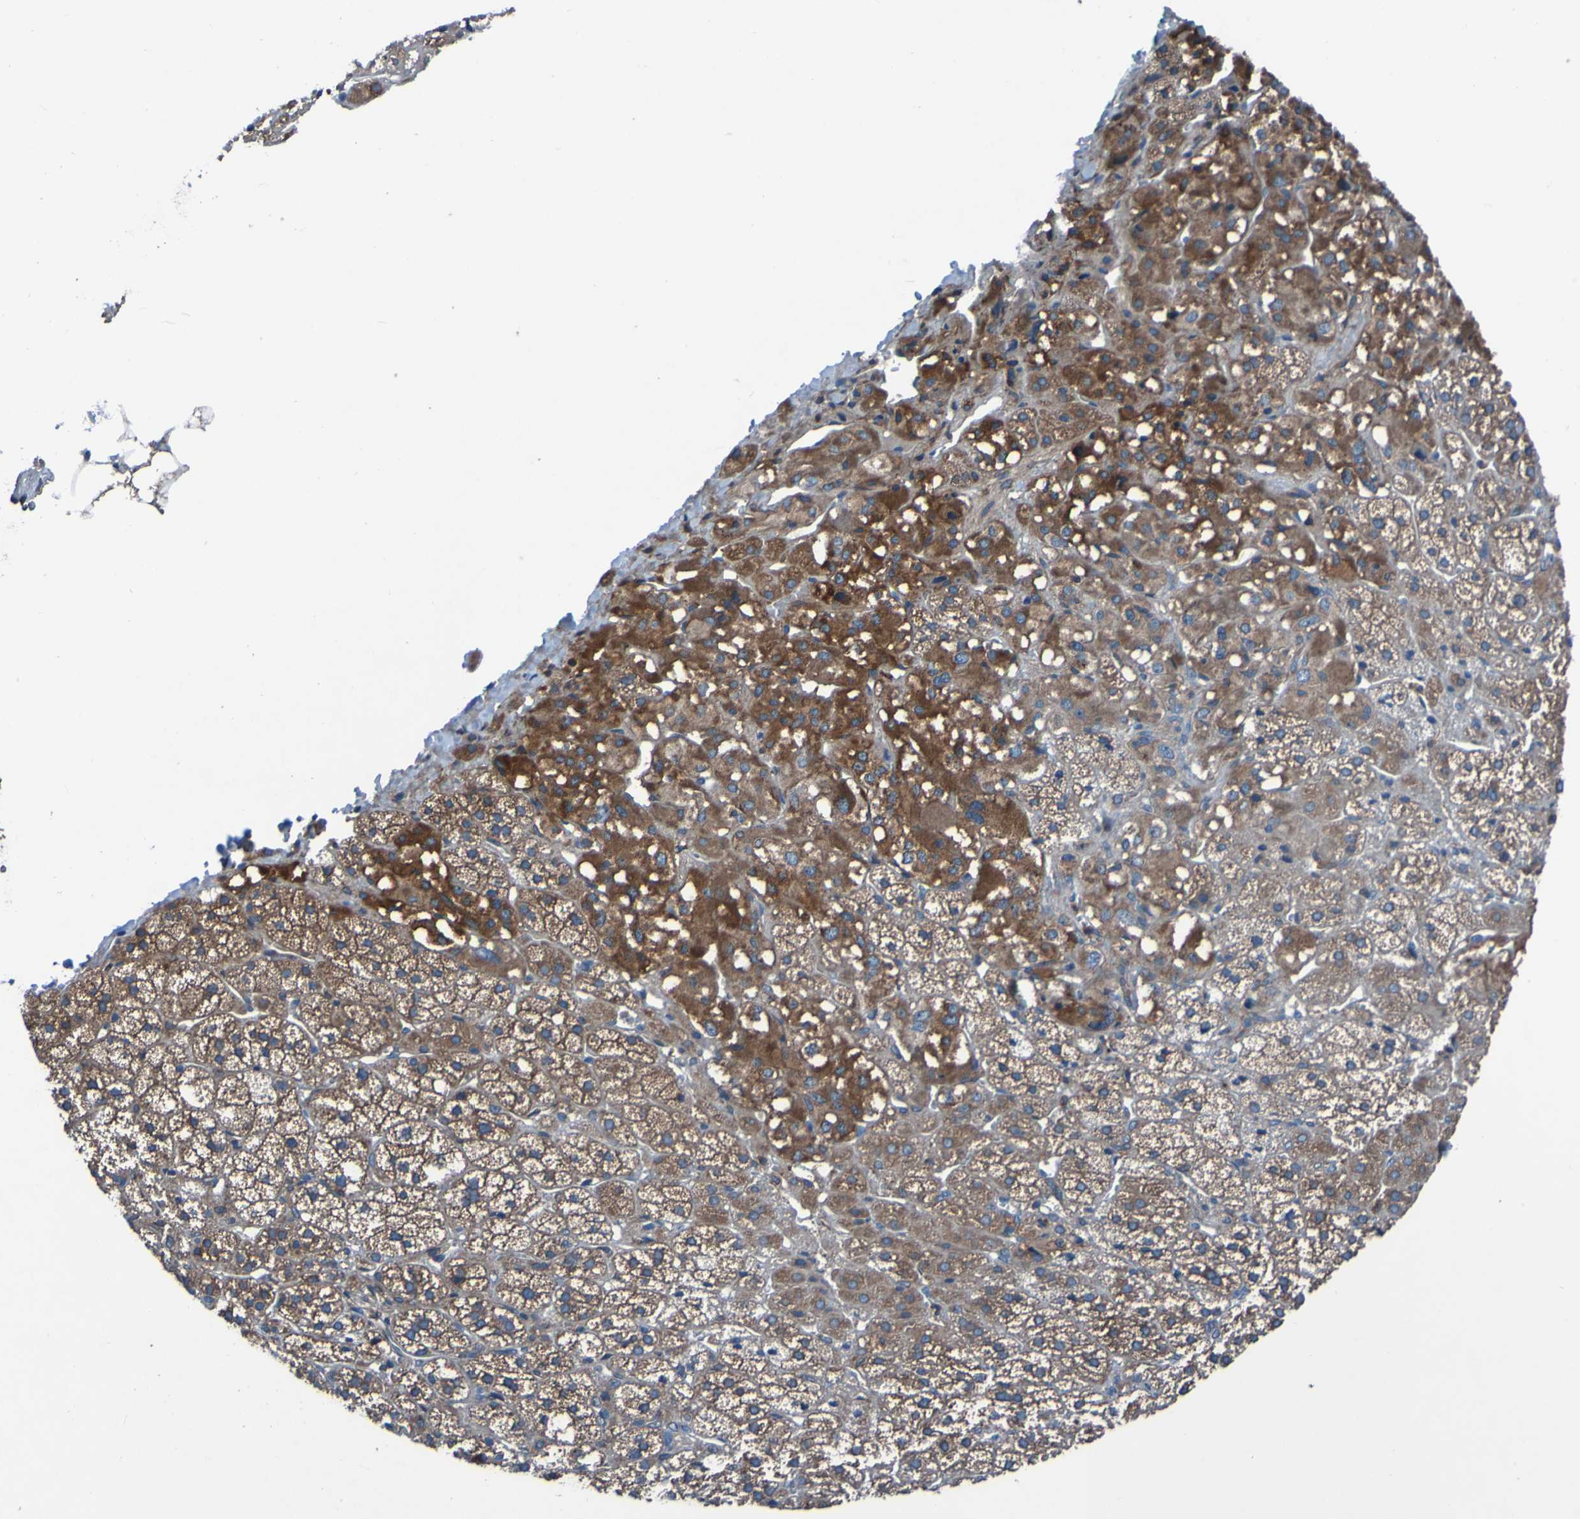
{"staining": {"intensity": "moderate", "quantity": ">75%", "location": "cytoplasmic/membranous"}, "tissue": "adrenal gland", "cell_type": "Glandular cells", "image_type": "normal", "snomed": [{"axis": "morphology", "description": "Normal tissue, NOS"}, {"axis": "topography", "description": "Adrenal gland"}], "caption": "About >75% of glandular cells in normal human adrenal gland demonstrate moderate cytoplasmic/membranous protein staining as visualized by brown immunohistochemical staining.", "gene": "RAB5B", "patient": {"sex": "male", "age": 56}}